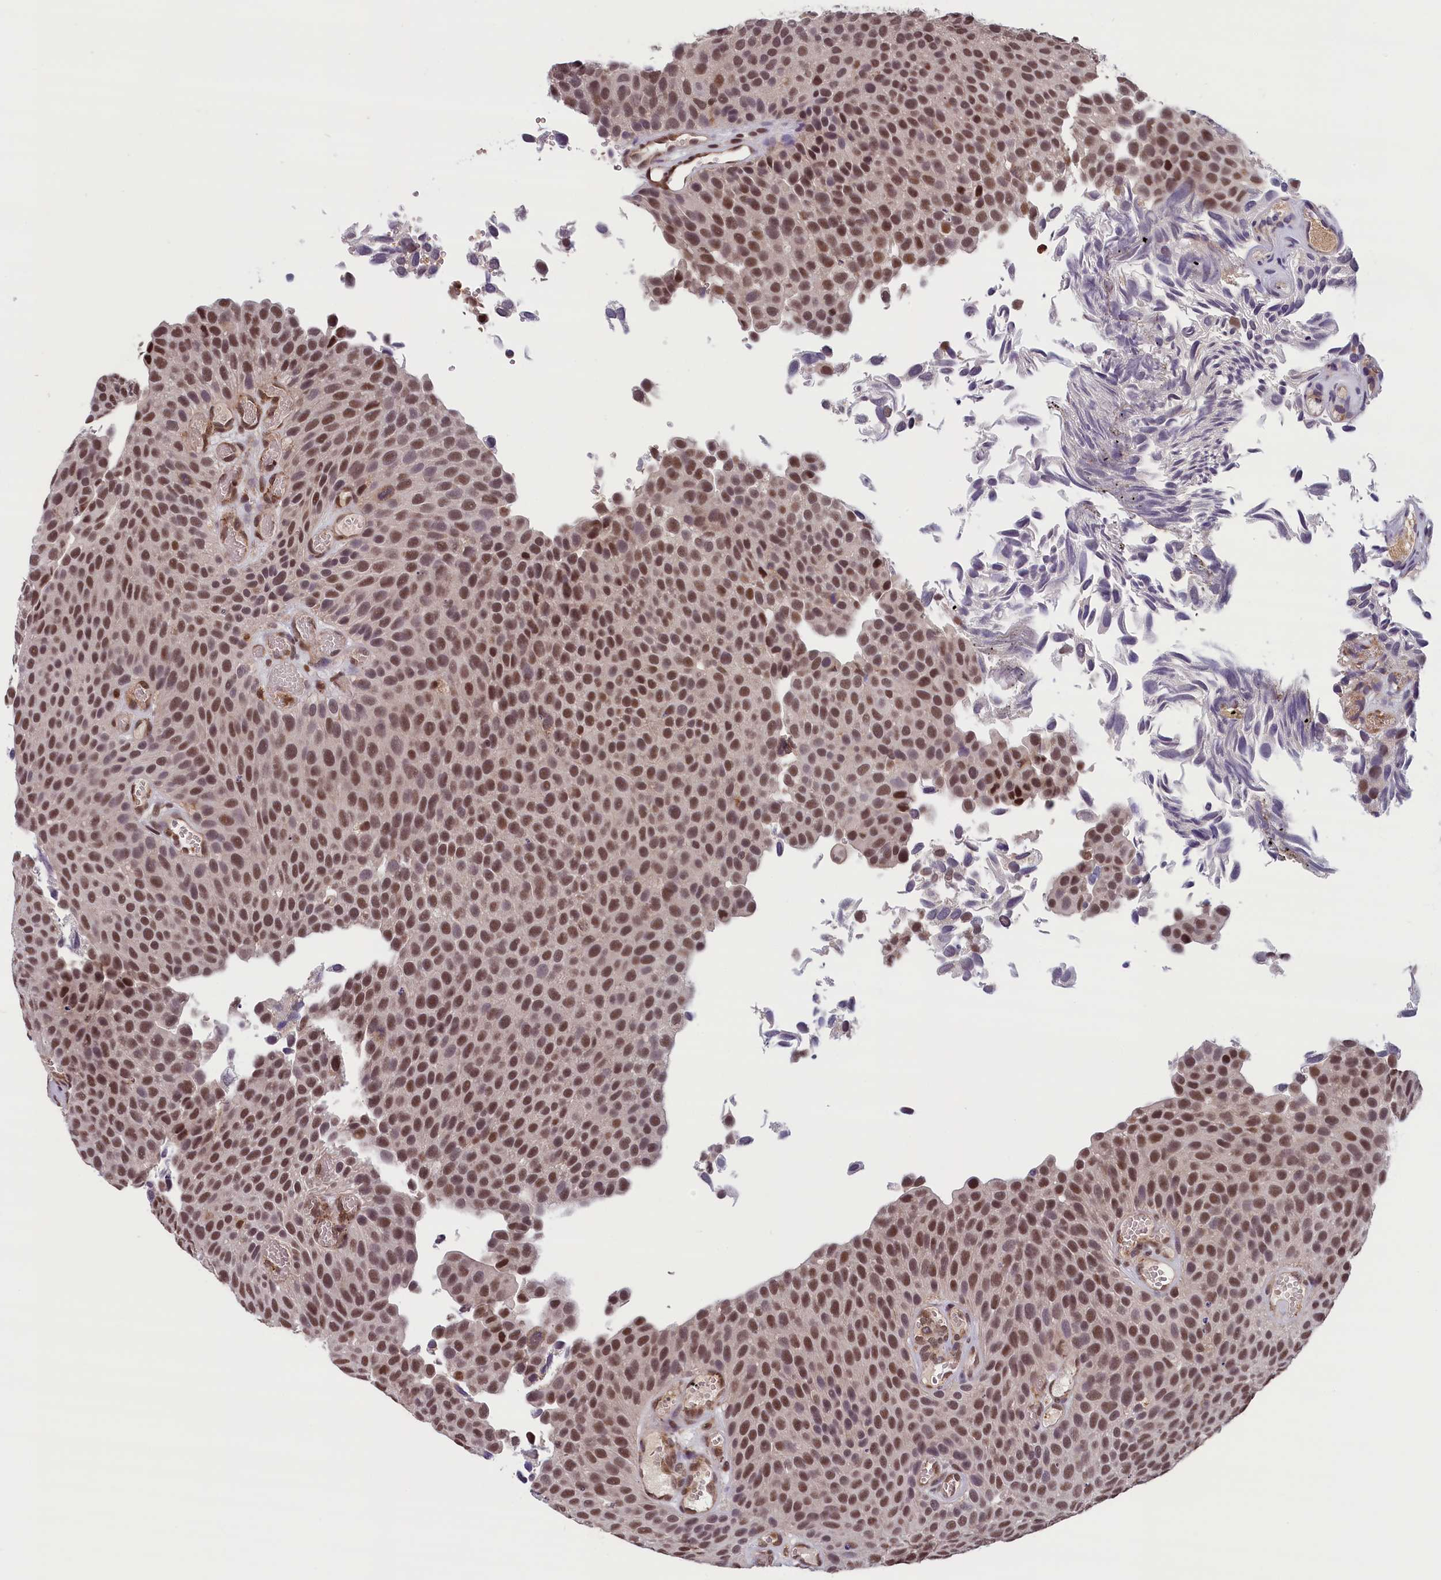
{"staining": {"intensity": "strong", "quantity": ">75%", "location": "nuclear"}, "tissue": "urothelial cancer", "cell_type": "Tumor cells", "image_type": "cancer", "snomed": [{"axis": "morphology", "description": "Urothelial carcinoma, Low grade"}, {"axis": "topography", "description": "Urinary bladder"}], "caption": "Immunohistochemical staining of urothelial cancer displays high levels of strong nuclear staining in approximately >75% of tumor cells.", "gene": "KCNK6", "patient": {"sex": "male", "age": 89}}